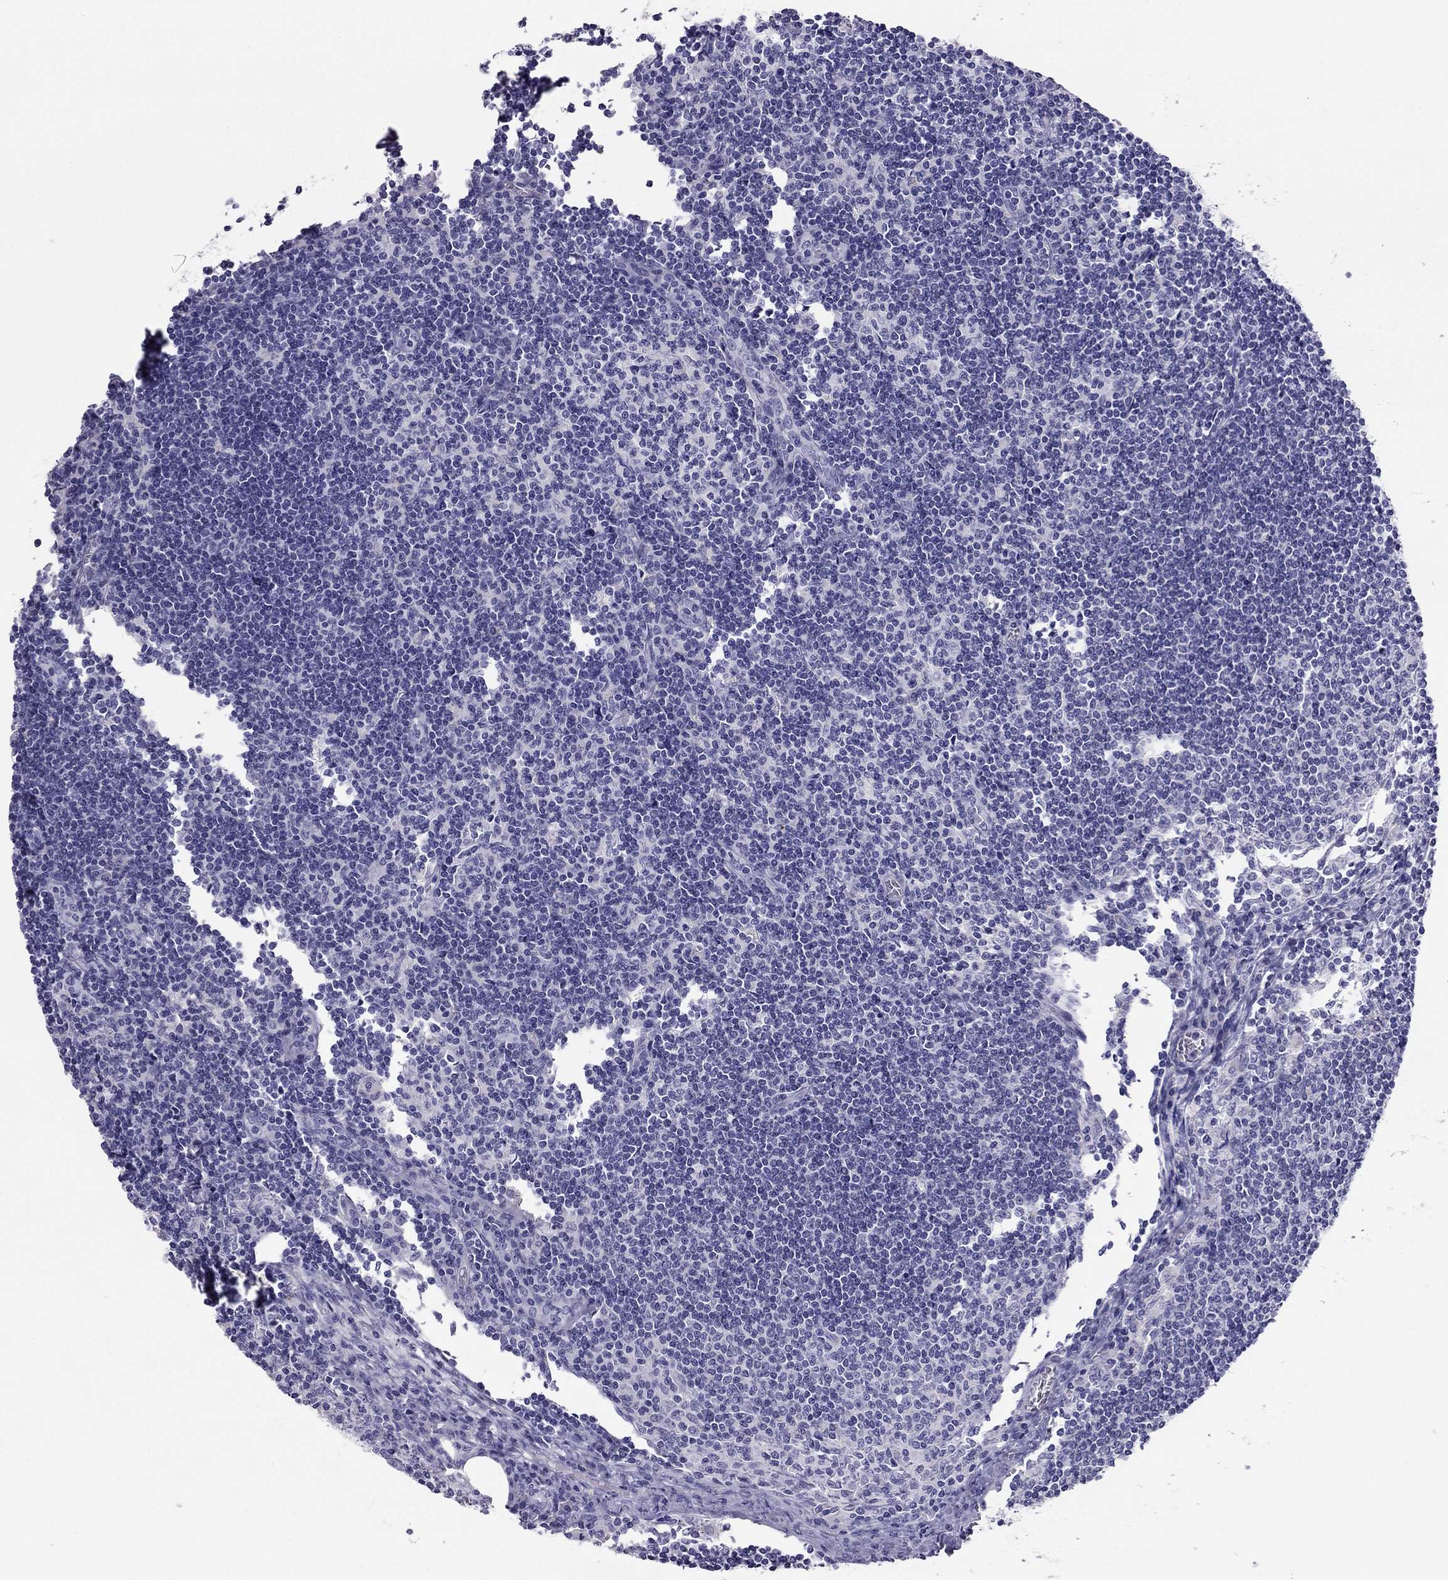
{"staining": {"intensity": "negative", "quantity": "none", "location": "none"}, "tissue": "lymph node", "cell_type": "Germinal center cells", "image_type": "normal", "snomed": [{"axis": "morphology", "description": "Normal tissue, NOS"}, {"axis": "topography", "description": "Lymph node"}], "caption": "Micrograph shows no significant protein positivity in germinal center cells of normal lymph node. (Immunohistochemistry (ihc), brightfield microscopy, high magnification).", "gene": "MAEL", "patient": {"sex": "male", "age": 59}}